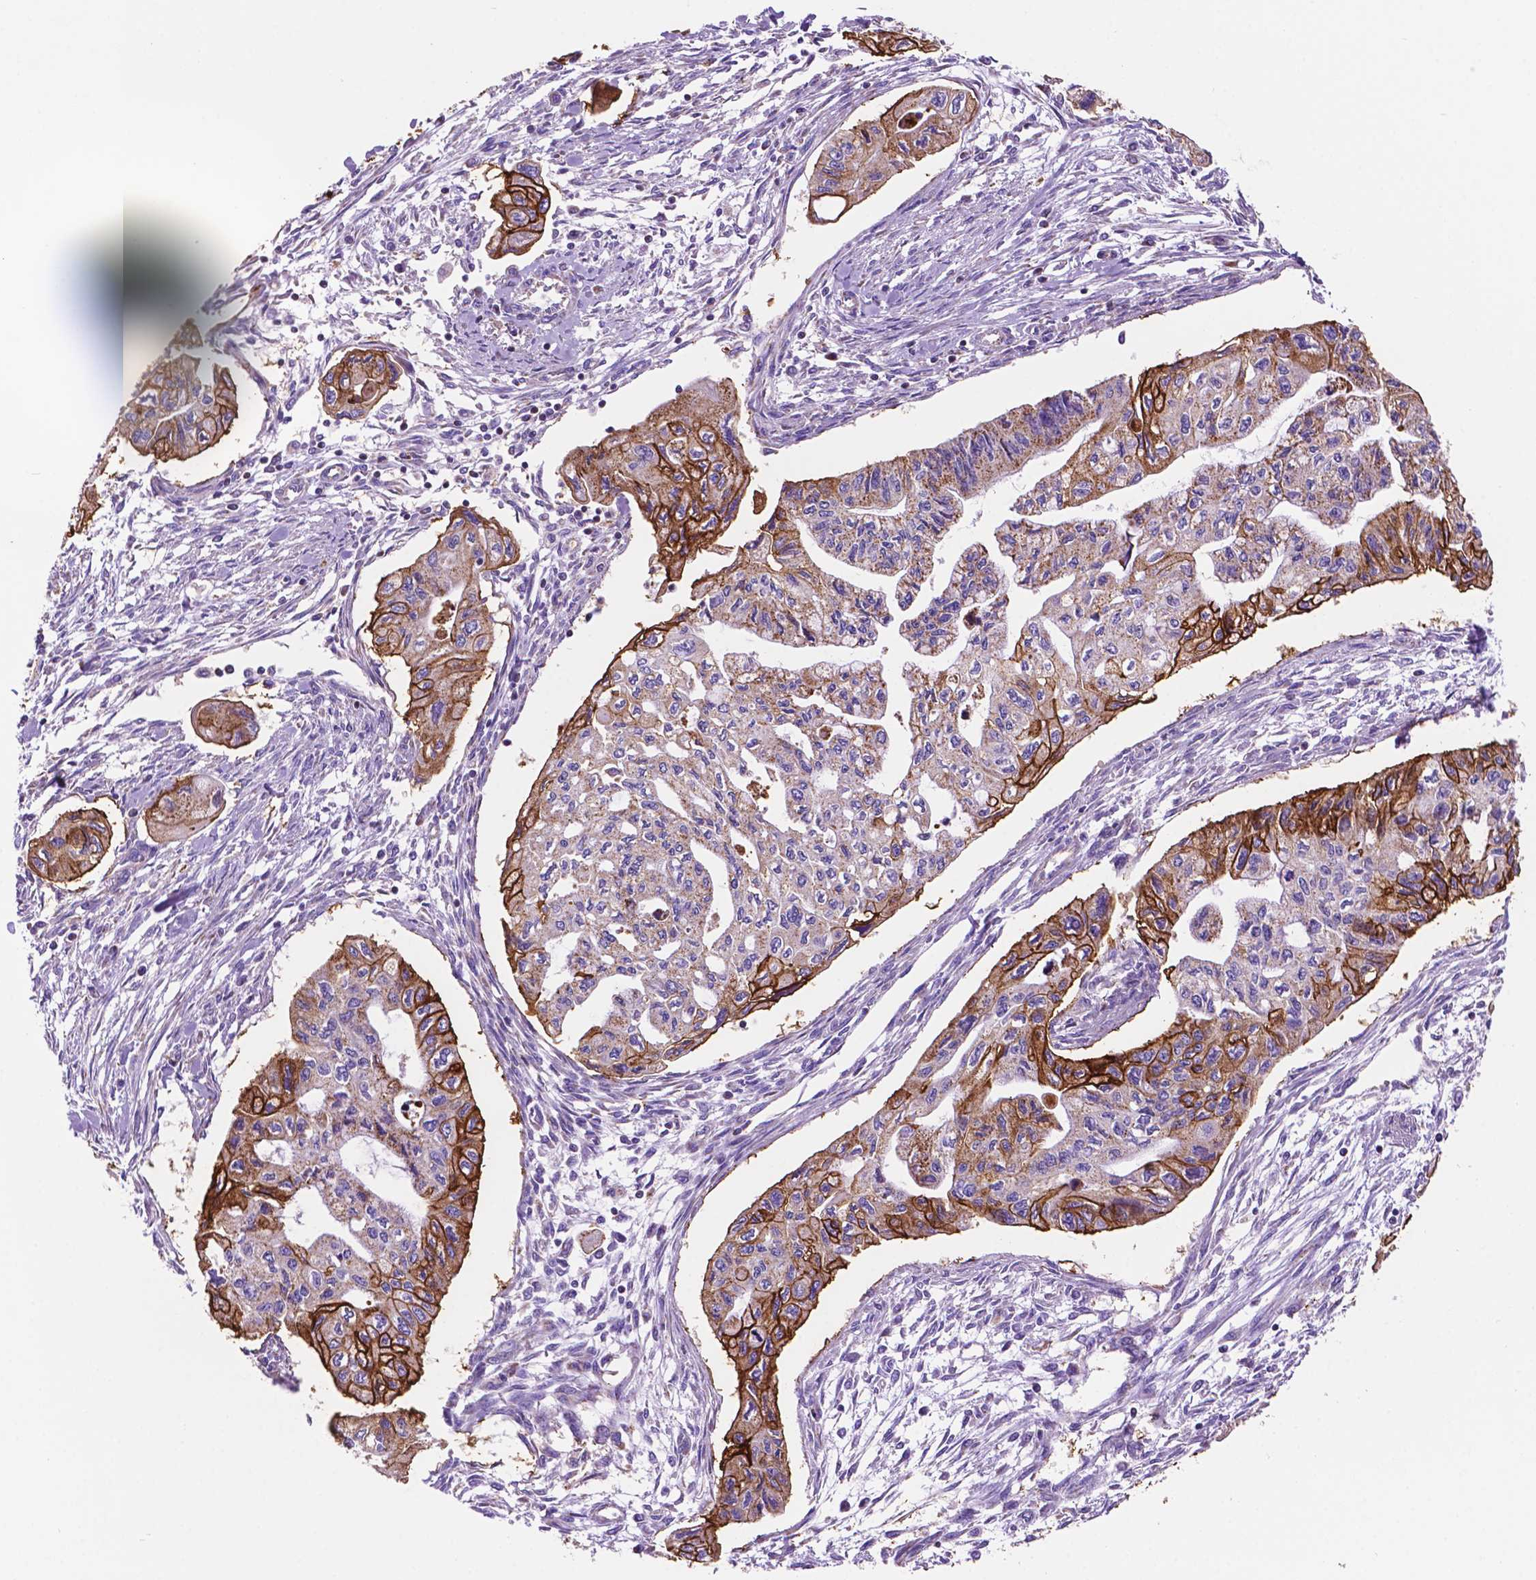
{"staining": {"intensity": "strong", "quantity": "<25%", "location": "cytoplasmic/membranous"}, "tissue": "pancreatic cancer", "cell_type": "Tumor cells", "image_type": "cancer", "snomed": [{"axis": "morphology", "description": "Adenocarcinoma, NOS"}, {"axis": "topography", "description": "Pancreas"}], "caption": "Tumor cells display medium levels of strong cytoplasmic/membranous expression in about <25% of cells in pancreatic cancer.", "gene": "GDPD5", "patient": {"sex": "female", "age": 76}}